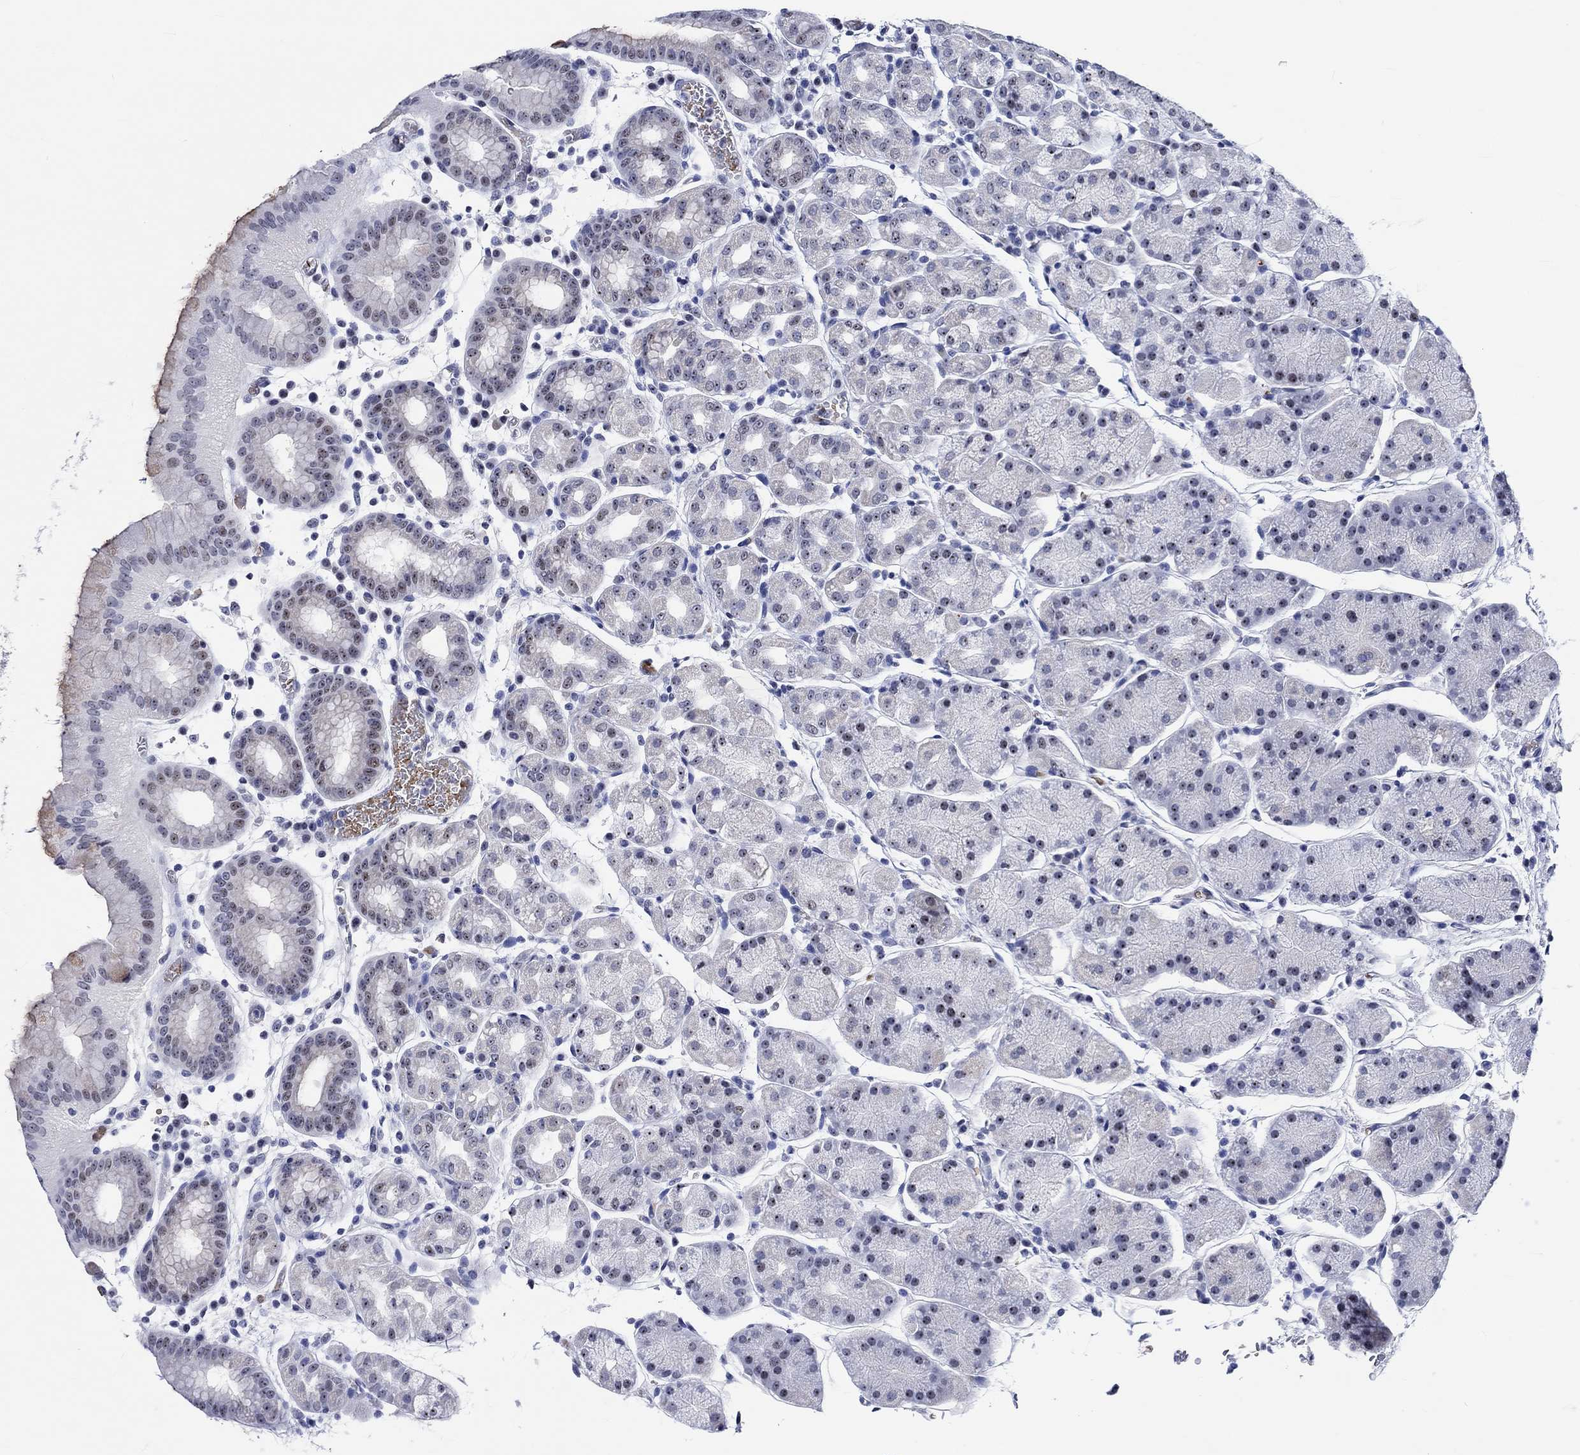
{"staining": {"intensity": "strong", "quantity": "25%-75%", "location": "nuclear"}, "tissue": "stomach", "cell_type": "Glandular cells", "image_type": "normal", "snomed": [{"axis": "morphology", "description": "Normal tissue, NOS"}, {"axis": "topography", "description": "Stomach"}], "caption": "Human stomach stained for a protein (brown) displays strong nuclear positive positivity in approximately 25%-75% of glandular cells.", "gene": "ZNF446", "patient": {"sex": "male", "age": 54}}